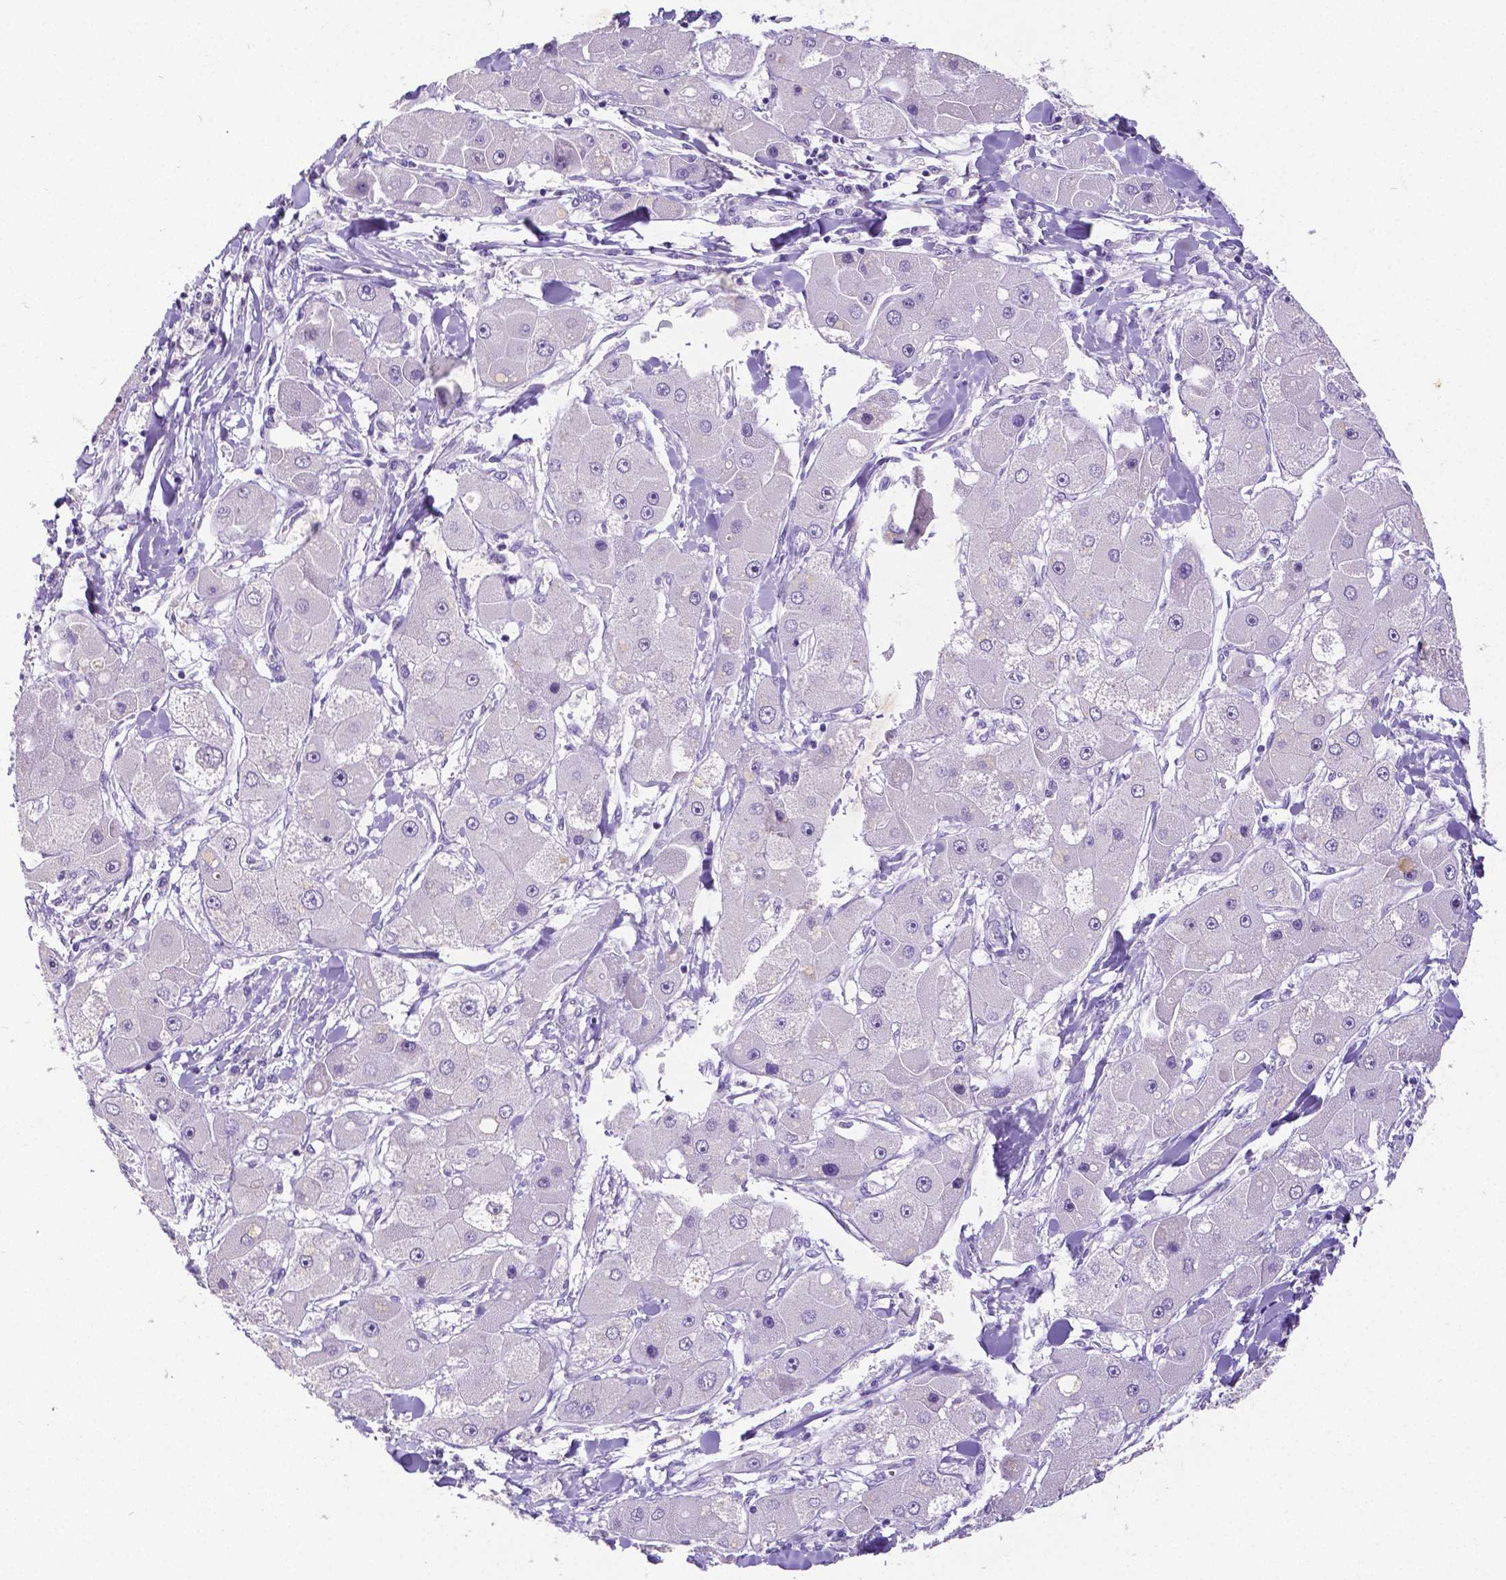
{"staining": {"intensity": "negative", "quantity": "none", "location": "none"}, "tissue": "liver cancer", "cell_type": "Tumor cells", "image_type": "cancer", "snomed": [{"axis": "morphology", "description": "Carcinoma, Hepatocellular, NOS"}, {"axis": "topography", "description": "Liver"}], "caption": "Image shows no protein expression in tumor cells of hepatocellular carcinoma (liver) tissue.", "gene": "SATB2", "patient": {"sex": "male", "age": 24}}